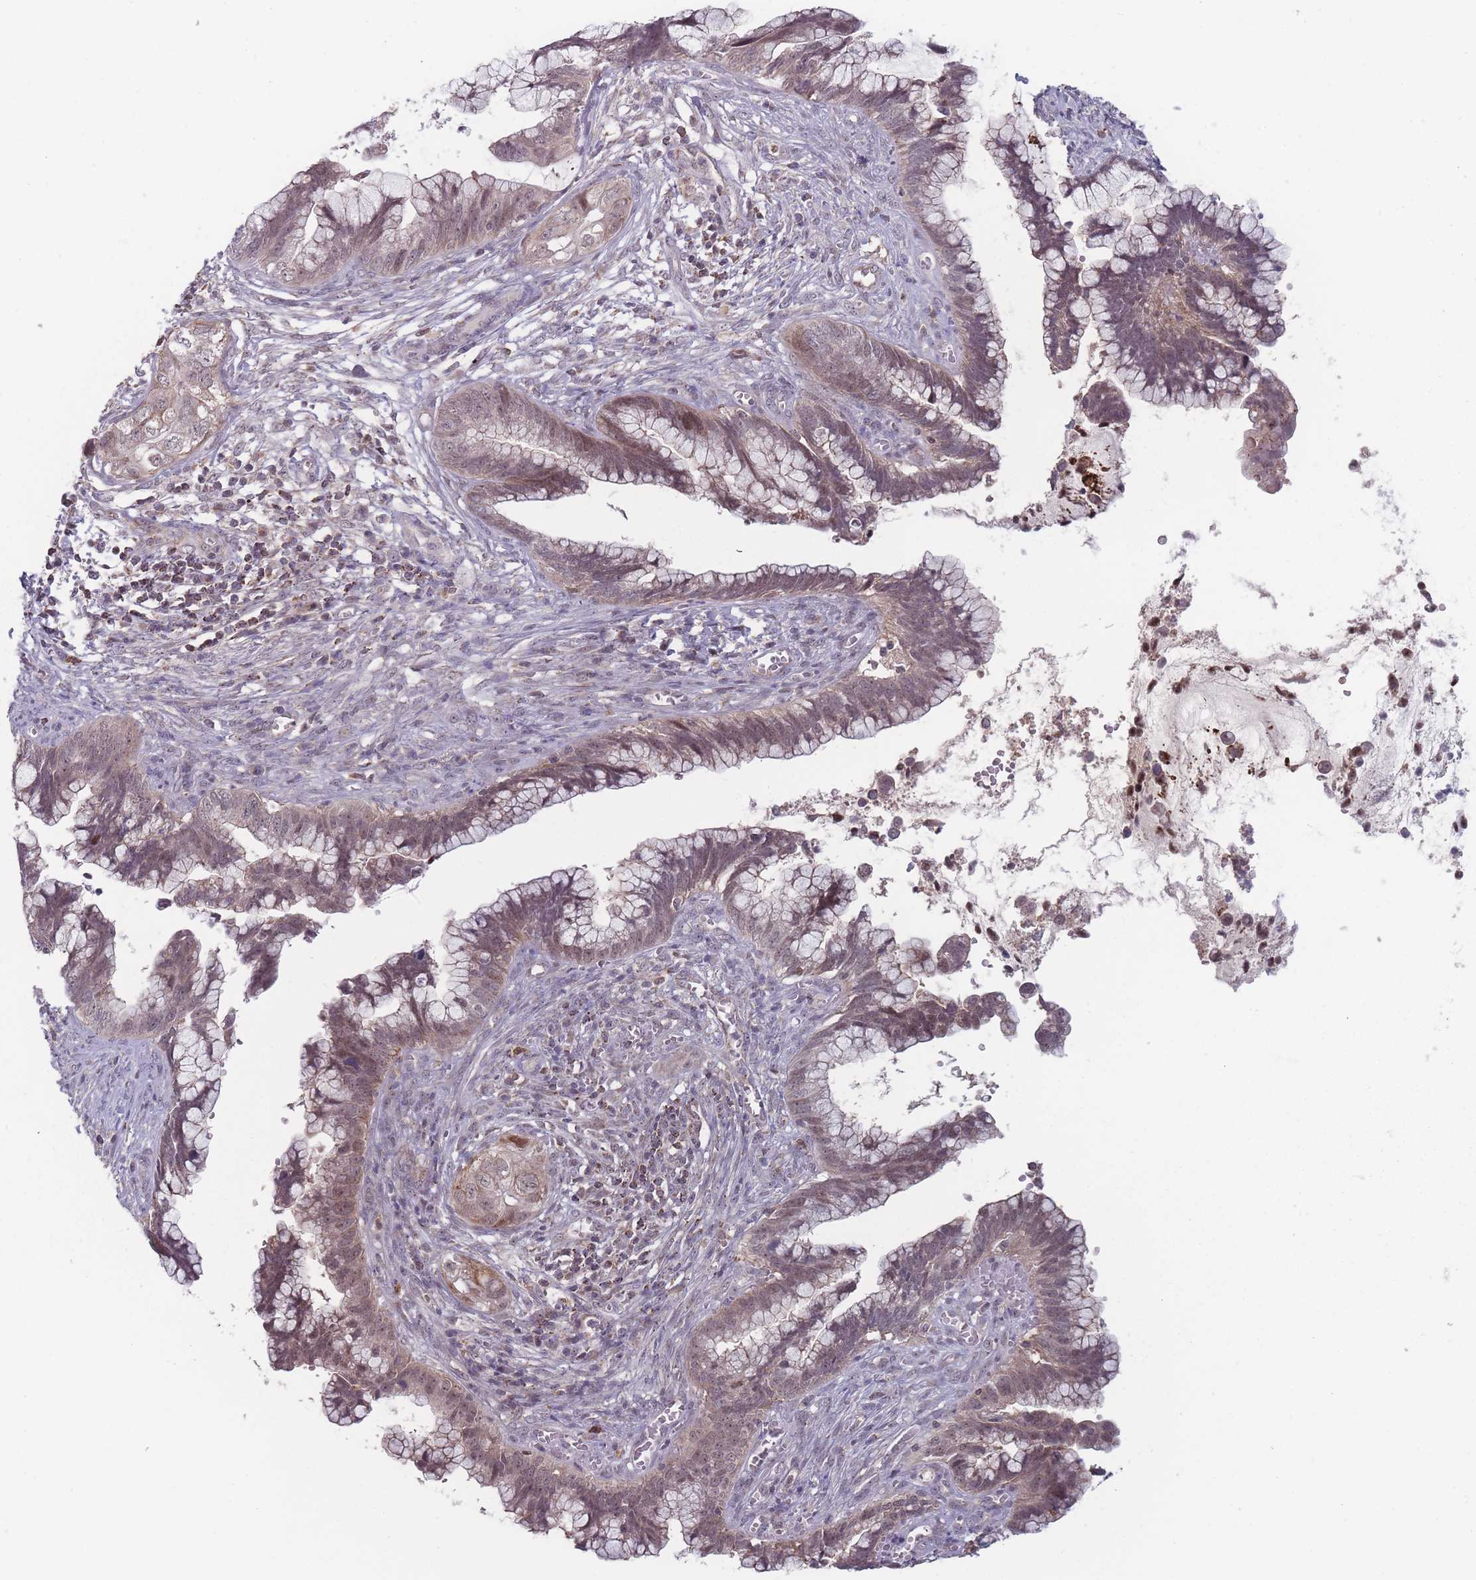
{"staining": {"intensity": "weak", "quantity": ">75%", "location": "cytoplasmic/membranous,nuclear"}, "tissue": "cervical cancer", "cell_type": "Tumor cells", "image_type": "cancer", "snomed": [{"axis": "morphology", "description": "Adenocarcinoma, NOS"}, {"axis": "topography", "description": "Cervix"}], "caption": "The photomicrograph shows a brown stain indicating the presence of a protein in the cytoplasmic/membranous and nuclear of tumor cells in adenocarcinoma (cervical).", "gene": "TMEM232", "patient": {"sex": "female", "age": 44}}